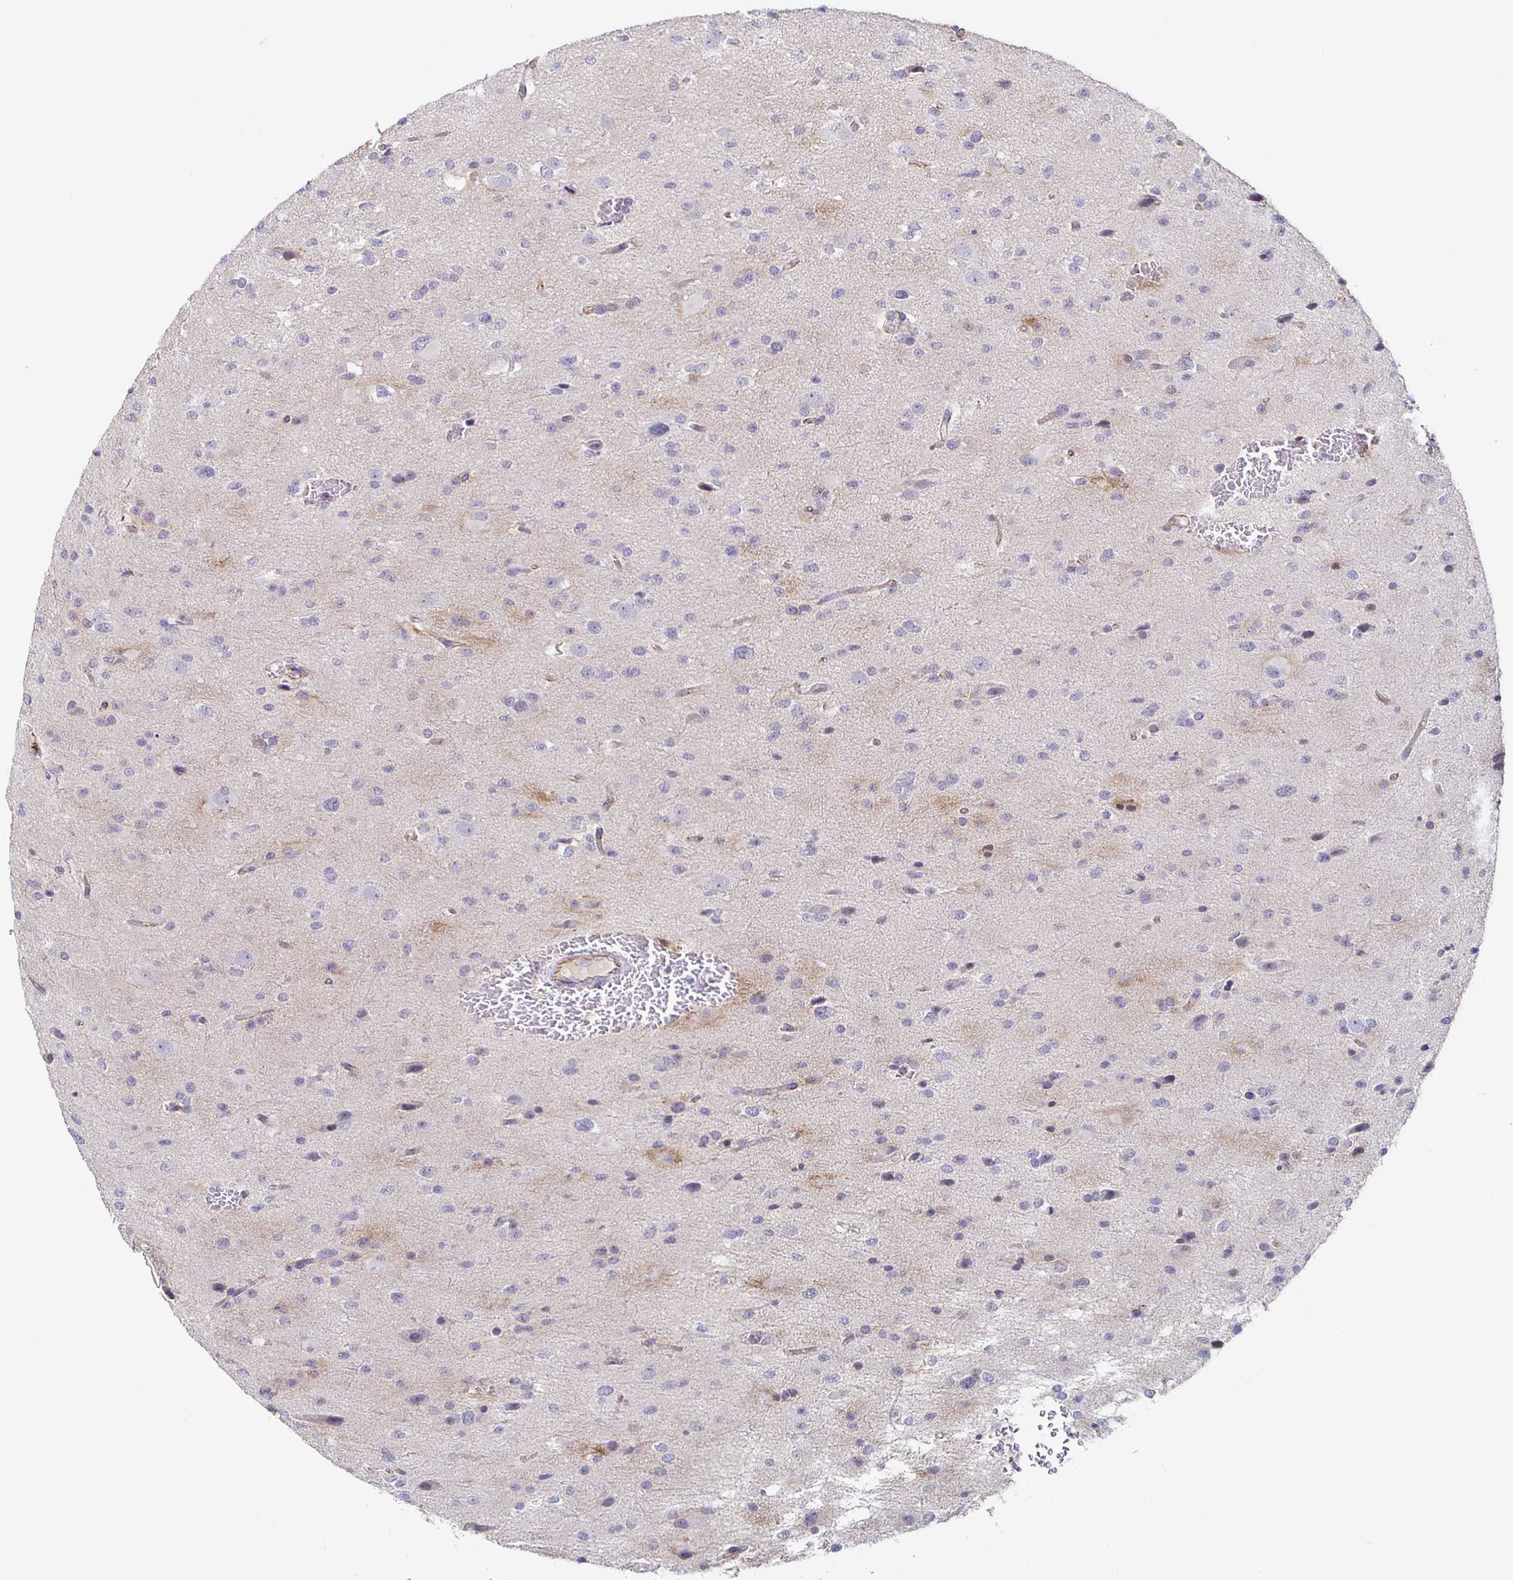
{"staining": {"intensity": "negative", "quantity": "none", "location": "none"}, "tissue": "glioma", "cell_type": "Tumor cells", "image_type": "cancer", "snomed": [{"axis": "morphology", "description": "Glioma, malignant, Low grade"}, {"axis": "topography", "description": "Brain"}], "caption": "High power microscopy photomicrograph of an immunohistochemistry (IHC) photomicrograph of low-grade glioma (malignant), revealing no significant expression in tumor cells.", "gene": "PIWIL3", "patient": {"sex": "female", "age": 32}}